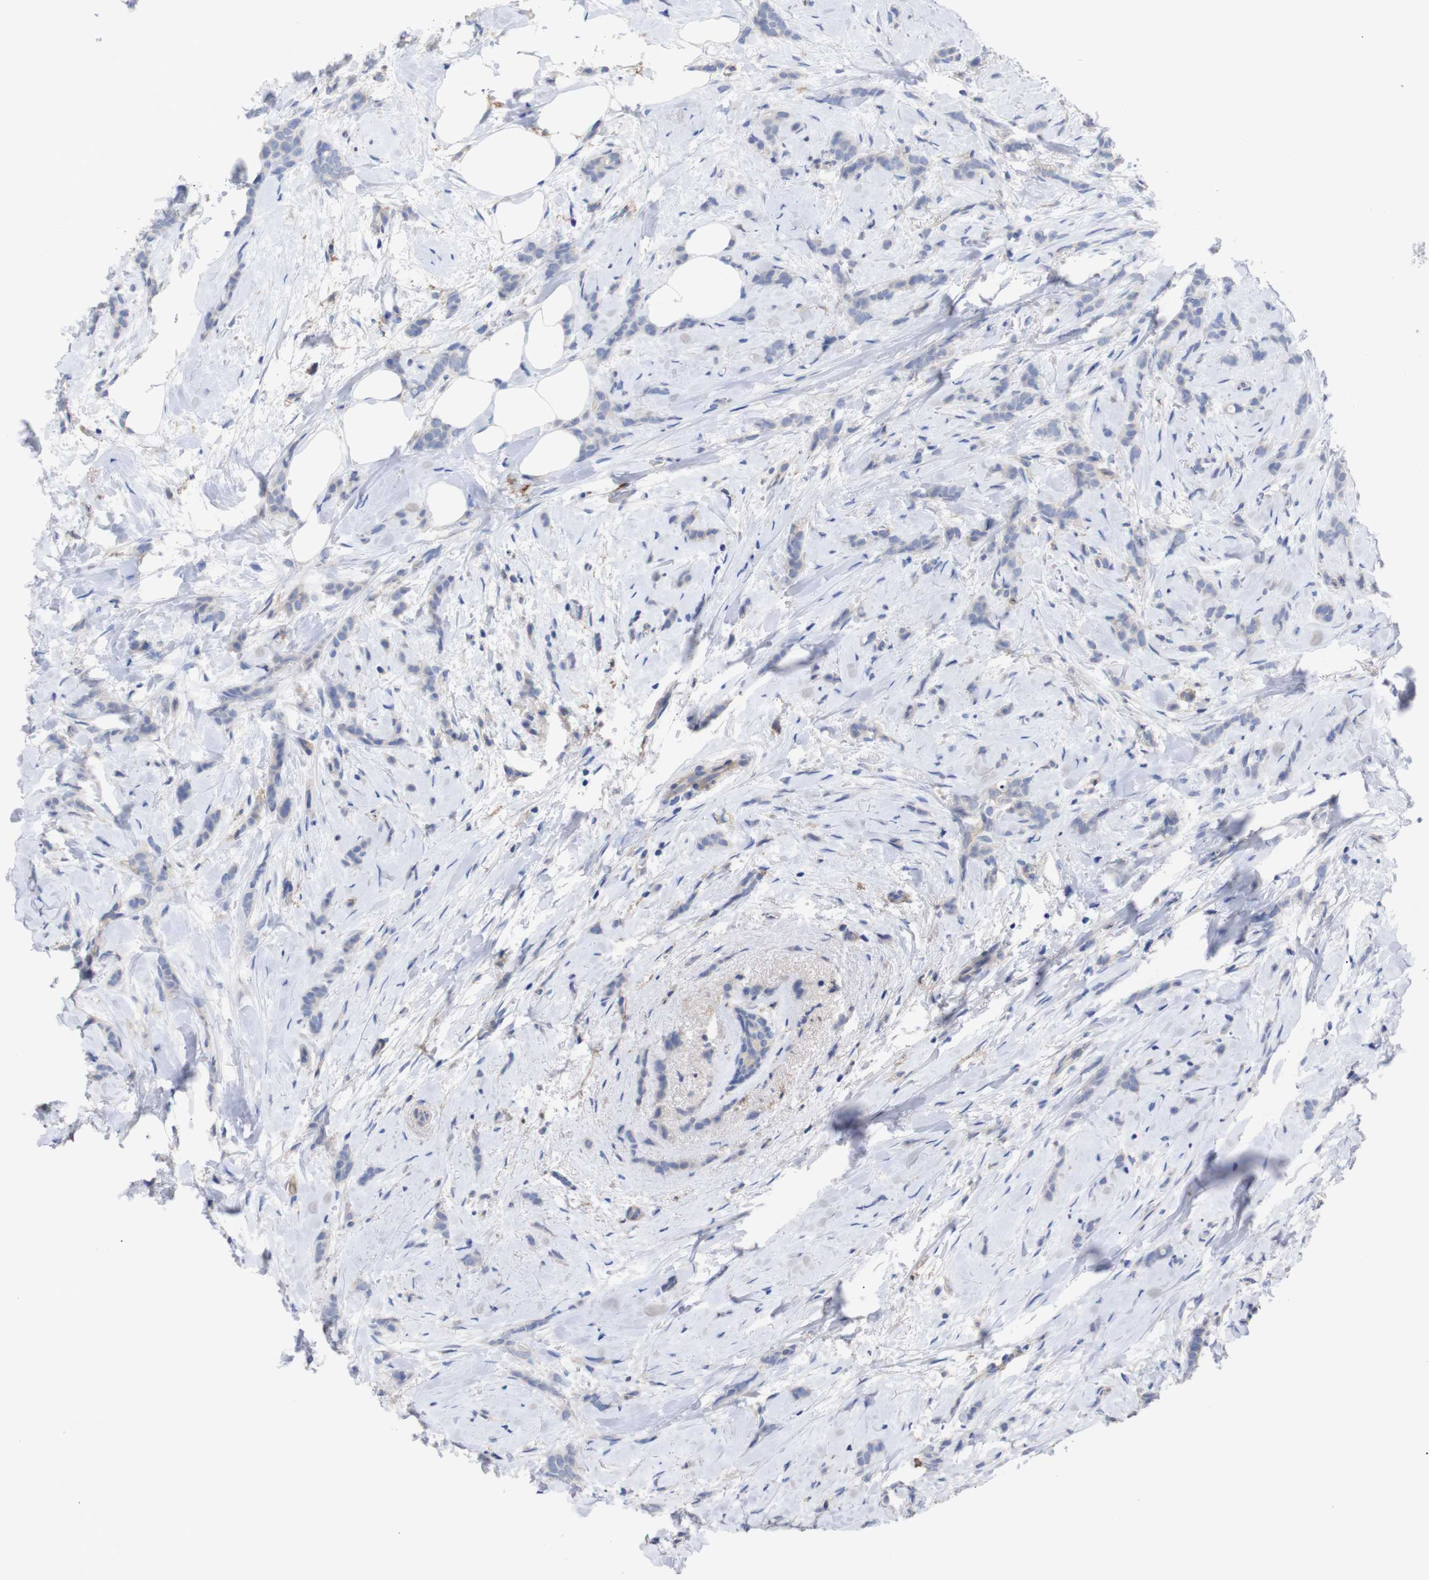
{"staining": {"intensity": "weak", "quantity": "<25%", "location": "cytoplasmic/membranous"}, "tissue": "breast cancer", "cell_type": "Tumor cells", "image_type": "cancer", "snomed": [{"axis": "morphology", "description": "Lobular carcinoma, in situ"}, {"axis": "morphology", "description": "Lobular carcinoma"}, {"axis": "topography", "description": "Breast"}], "caption": "Breast cancer (lobular carcinoma) was stained to show a protein in brown. There is no significant expression in tumor cells.", "gene": "C5AR1", "patient": {"sex": "female", "age": 41}}